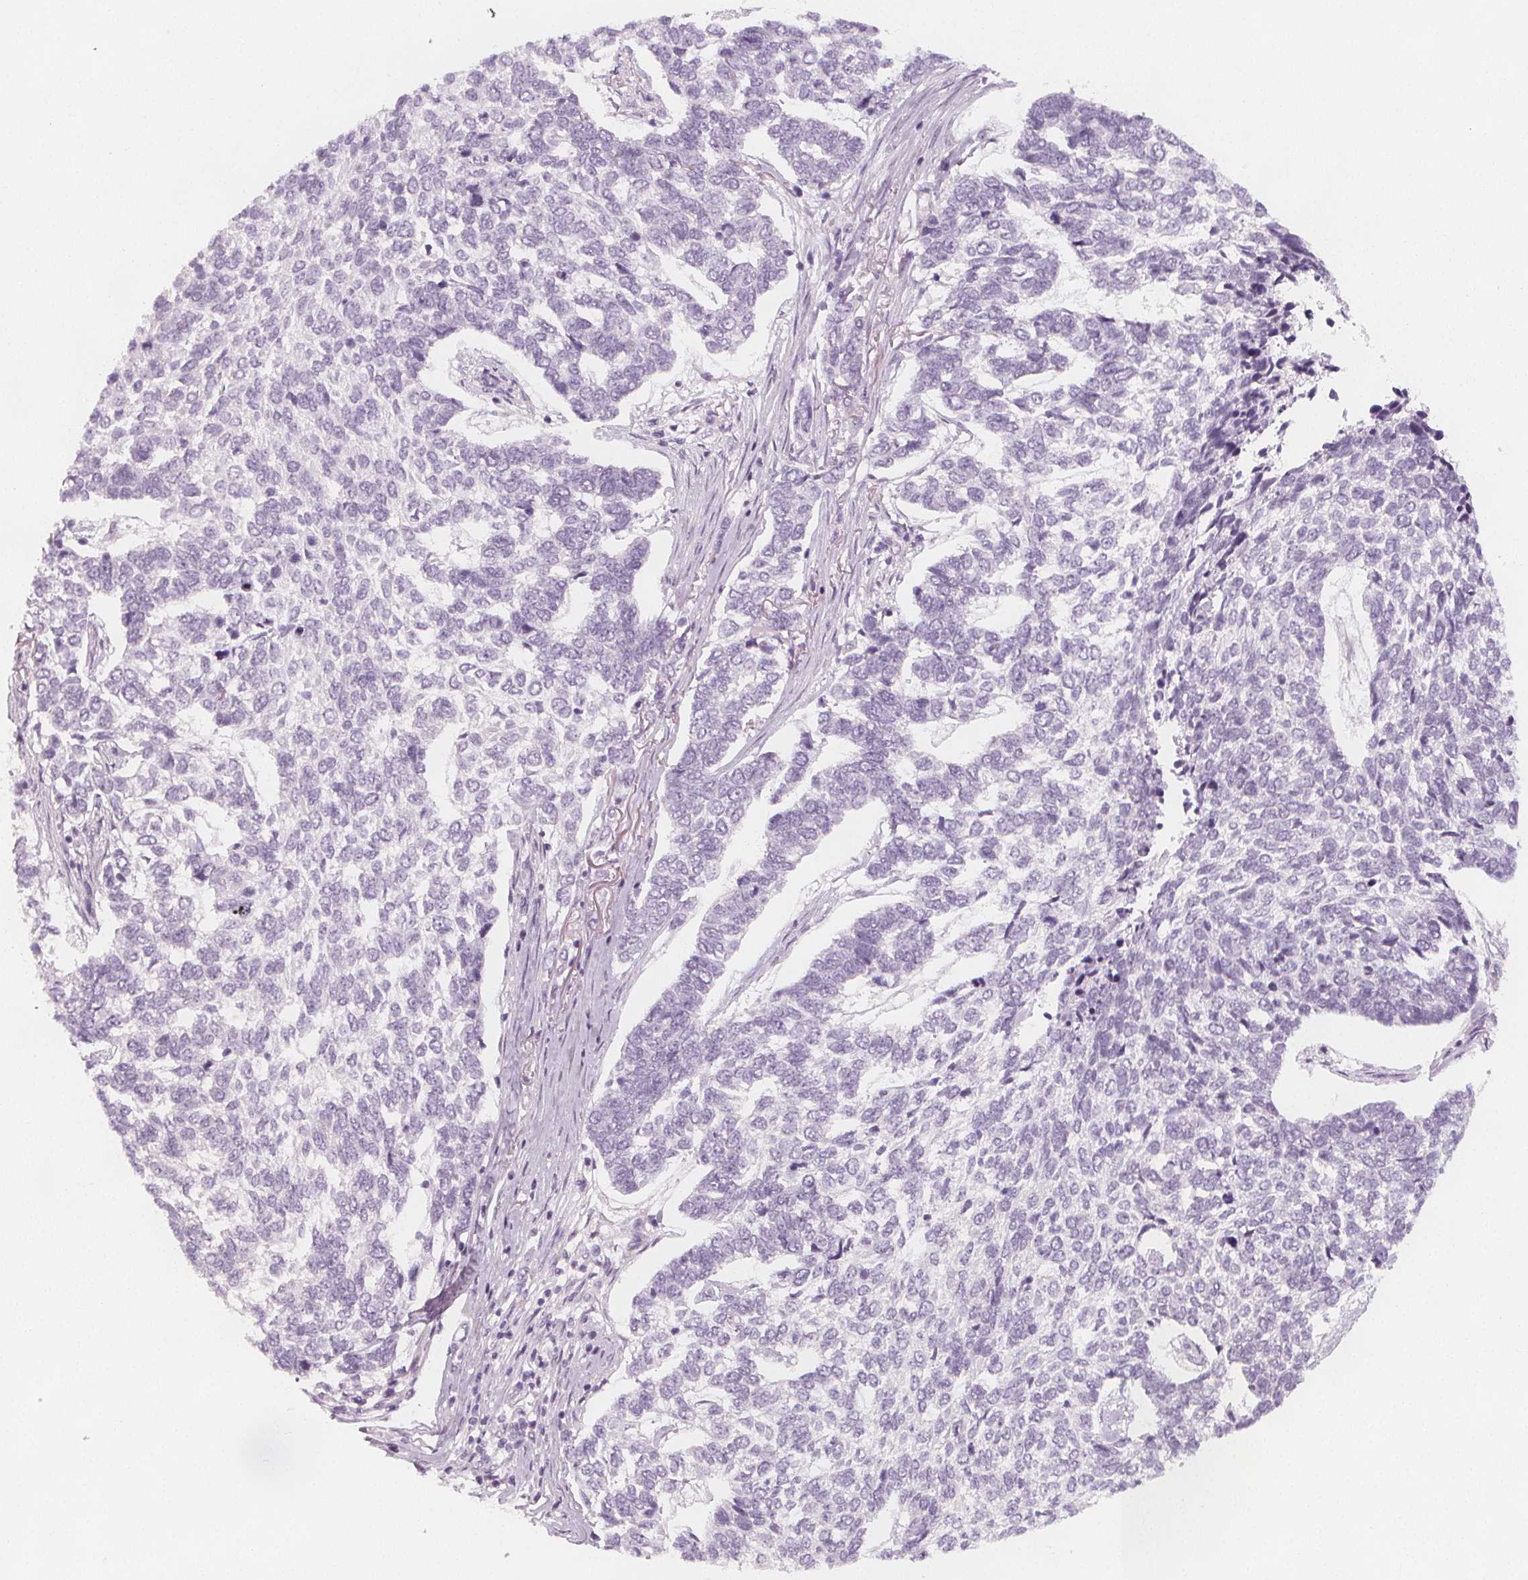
{"staining": {"intensity": "negative", "quantity": "none", "location": "none"}, "tissue": "skin cancer", "cell_type": "Tumor cells", "image_type": "cancer", "snomed": [{"axis": "morphology", "description": "Basal cell carcinoma"}, {"axis": "topography", "description": "Skin"}], "caption": "Immunohistochemical staining of skin cancer (basal cell carcinoma) reveals no significant staining in tumor cells.", "gene": "MAP1A", "patient": {"sex": "female", "age": 65}}